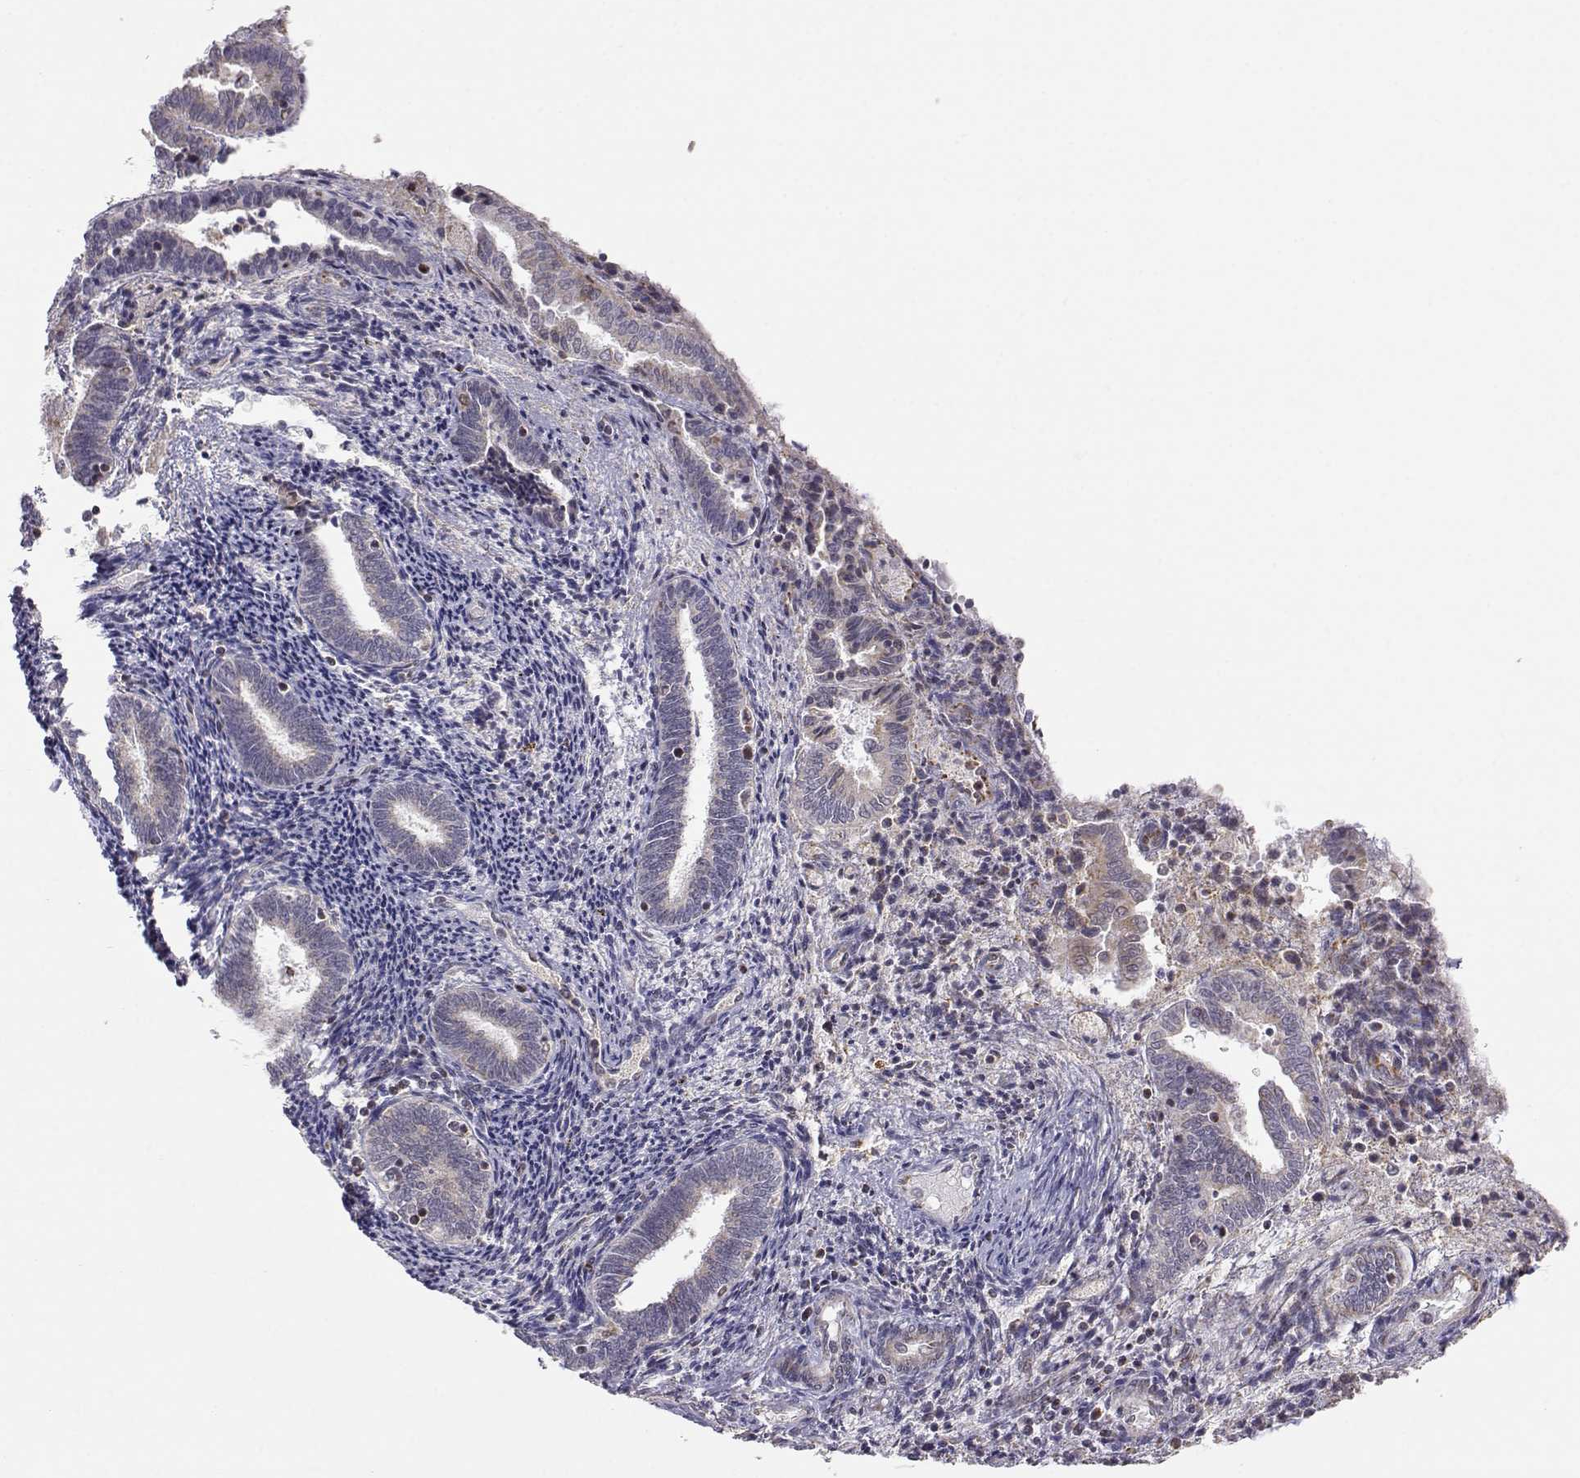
{"staining": {"intensity": "weak", "quantity": "<25%", "location": "cytoplasmic/membranous"}, "tissue": "endometrium", "cell_type": "Cells in endometrial stroma", "image_type": "normal", "snomed": [{"axis": "morphology", "description": "Normal tissue, NOS"}, {"axis": "topography", "description": "Endometrium"}], "caption": "Immunohistochemistry (IHC) micrograph of normal endometrium: human endometrium stained with DAB demonstrates no significant protein positivity in cells in endometrial stroma. The staining is performed using DAB brown chromogen with nuclei counter-stained in using hematoxylin.", "gene": "EXOG", "patient": {"sex": "female", "age": 42}}